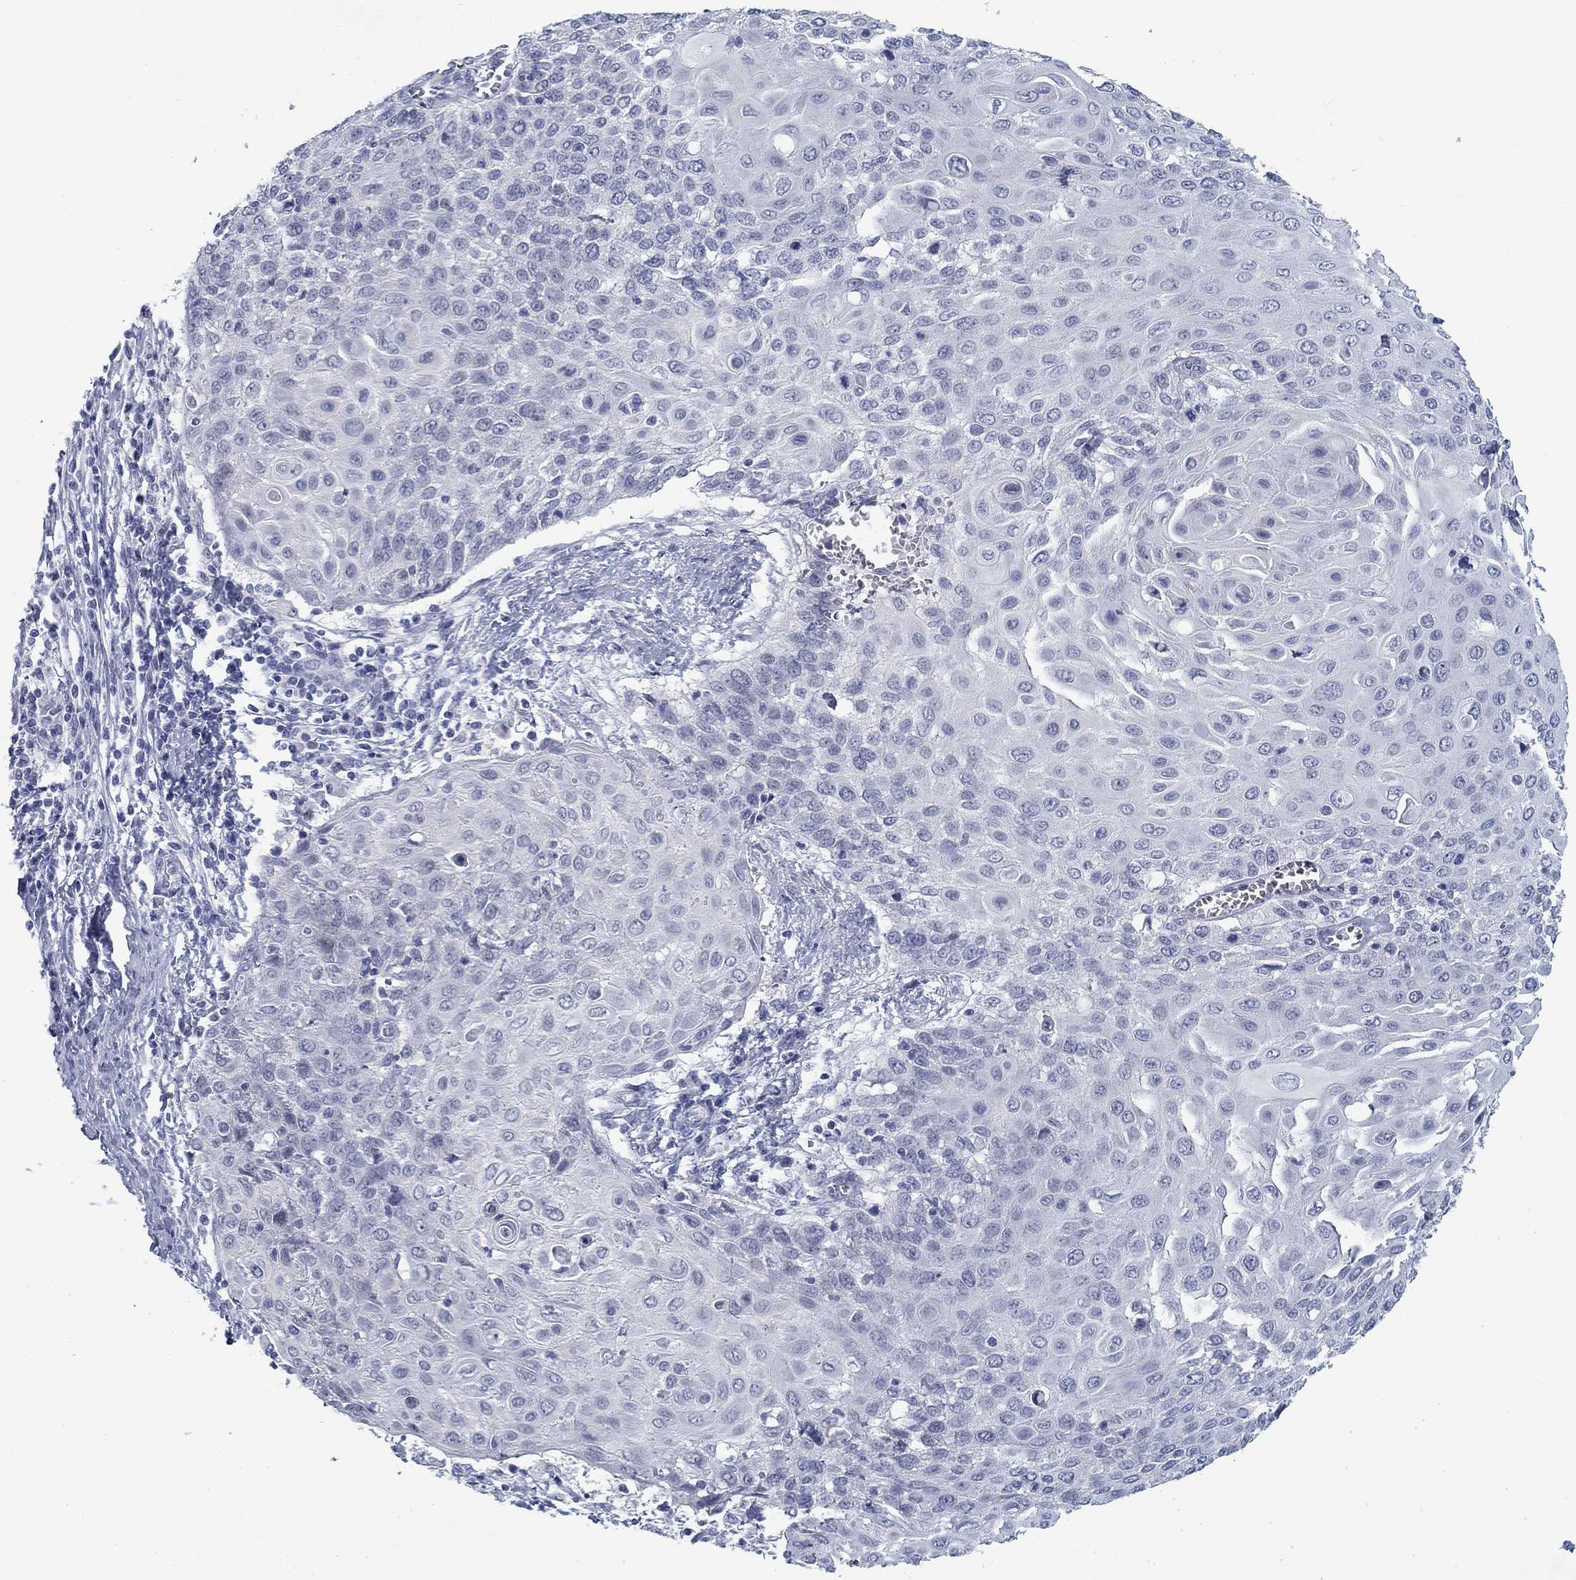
{"staining": {"intensity": "negative", "quantity": "none", "location": "none"}, "tissue": "cervical cancer", "cell_type": "Tumor cells", "image_type": "cancer", "snomed": [{"axis": "morphology", "description": "Squamous cell carcinoma, NOS"}, {"axis": "topography", "description": "Cervix"}], "caption": "High magnification brightfield microscopy of cervical cancer stained with DAB (3,3'-diaminobenzidine) (brown) and counterstained with hematoxylin (blue): tumor cells show no significant expression. (DAB (3,3'-diaminobenzidine) immunohistochemistry visualized using brightfield microscopy, high magnification).", "gene": "DNAL1", "patient": {"sex": "female", "age": 39}}